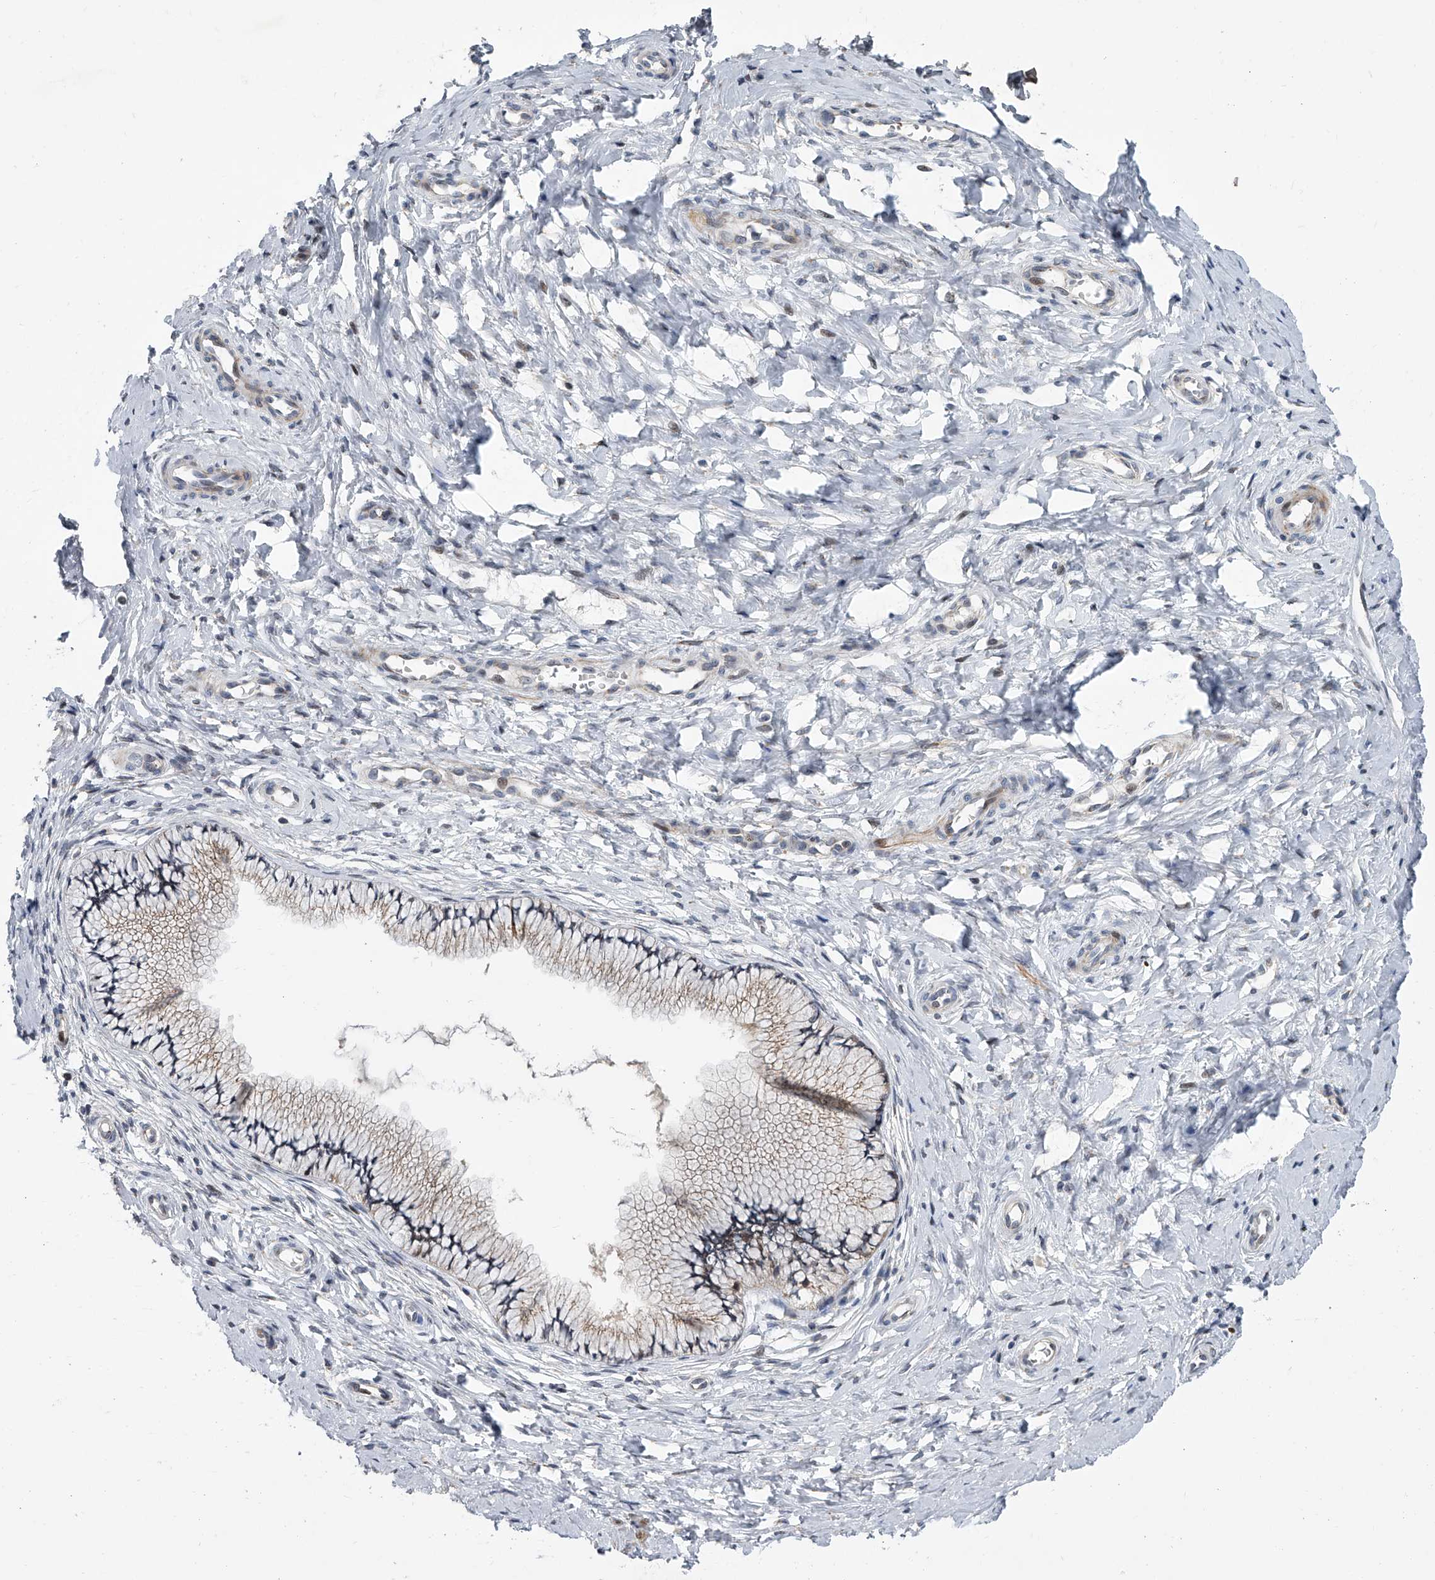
{"staining": {"intensity": "weak", "quantity": ">75%", "location": "cytoplasmic/membranous"}, "tissue": "cervix", "cell_type": "Glandular cells", "image_type": "normal", "snomed": [{"axis": "morphology", "description": "Normal tissue, NOS"}, {"axis": "topography", "description": "Cervix"}], "caption": "Immunohistochemical staining of benign cervix shows weak cytoplasmic/membranous protein staining in about >75% of glandular cells. Using DAB (3,3'-diaminobenzidine) (brown) and hematoxylin (blue) stains, captured at high magnification using brightfield microscopy.", "gene": "DLGAP2", "patient": {"sex": "female", "age": 36}}